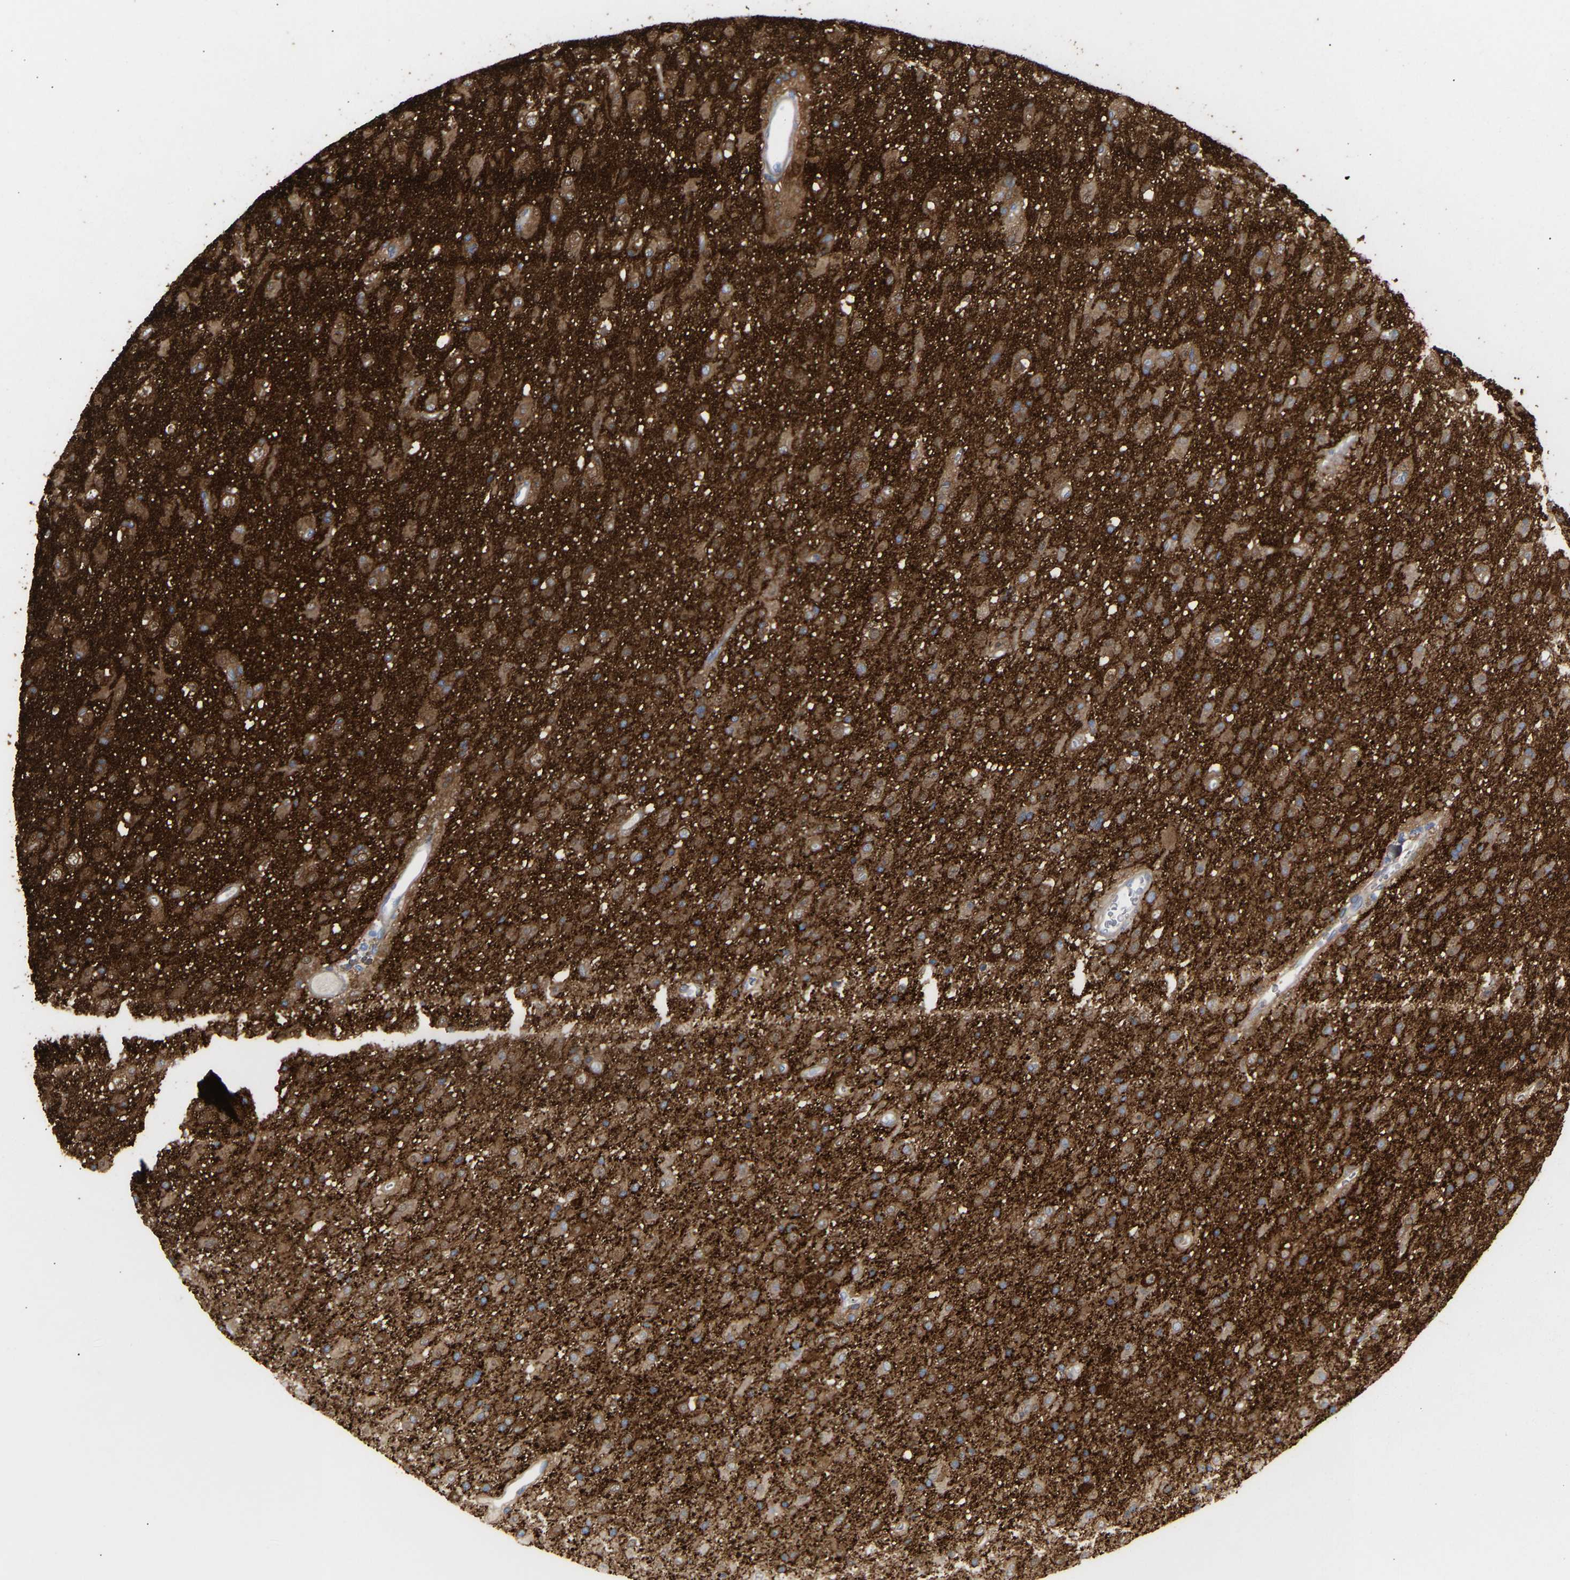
{"staining": {"intensity": "moderate", "quantity": ">75%", "location": "cytoplasmic/membranous"}, "tissue": "glioma", "cell_type": "Tumor cells", "image_type": "cancer", "snomed": [{"axis": "morphology", "description": "Glioma, malignant, Low grade"}, {"axis": "topography", "description": "Brain"}], "caption": "The histopathology image demonstrates staining of glioma, revealing moderate cytoplasmic/membranous protein expression (brown color) within tumor cells.", "gene": "AMPH", "patient": {"sex": "male", "age": 65}}